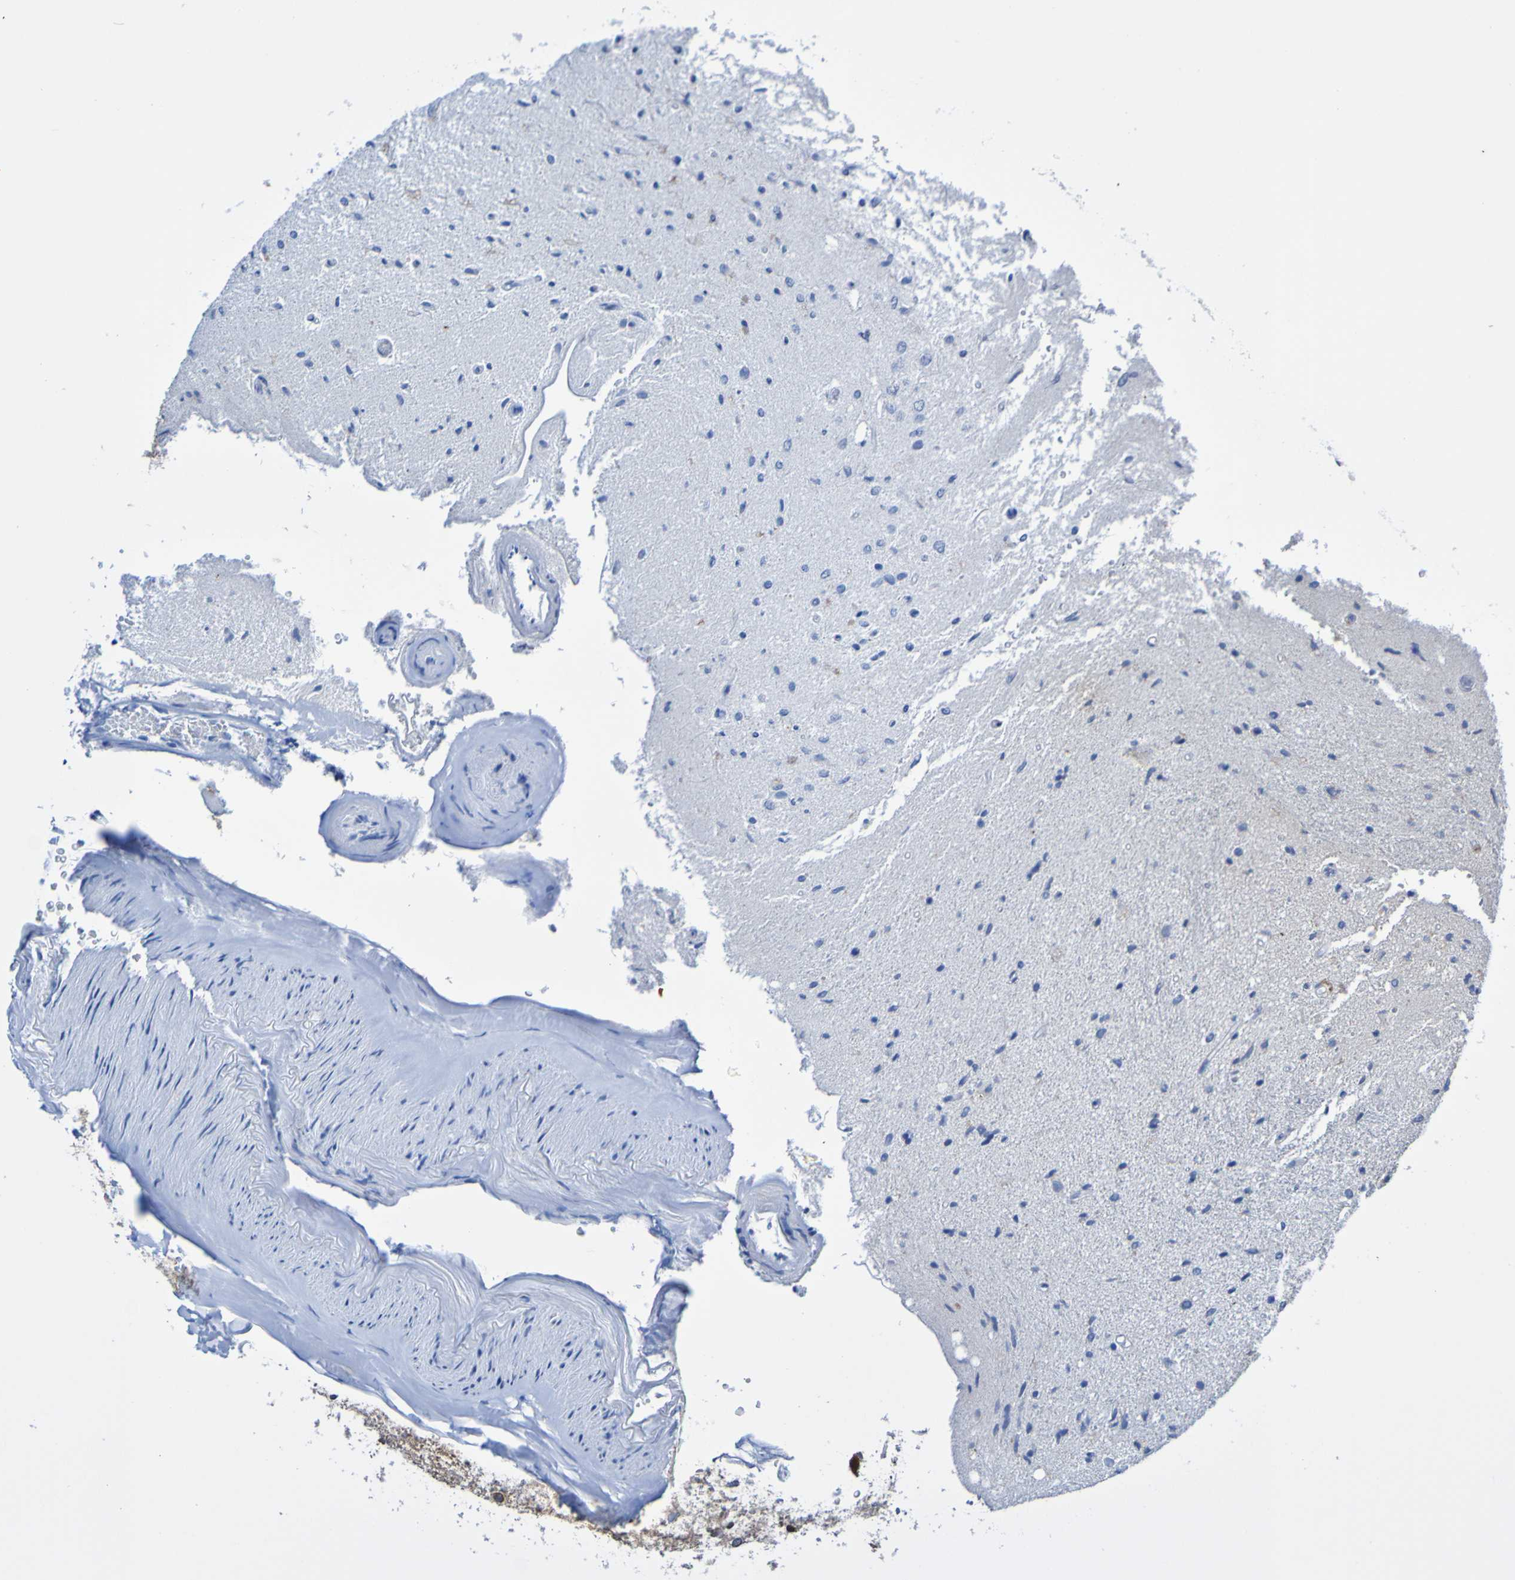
{"staining": {"intensity": "weak", "quantity": ">75%", "location": "cytoplasmic/membranous"}, "tissue": "glioma", "cell_type": "Tumor cells", "image_type": "cancer", "snomed": [{"axis": "morphology", "description": "Glioma, malignant, Low grade"}, {"axis": "topography", "description": "Brain"}], "caption": "A high-resolution histopathology image shows immunohistochemistry staining of glioma, which shows weak cytoplasmic/membranous staining in about >75% of tumor cells. Nuclei are stained in blue.", "gene": "ATIC", "patient": {"sex": "male", "age": 77}}